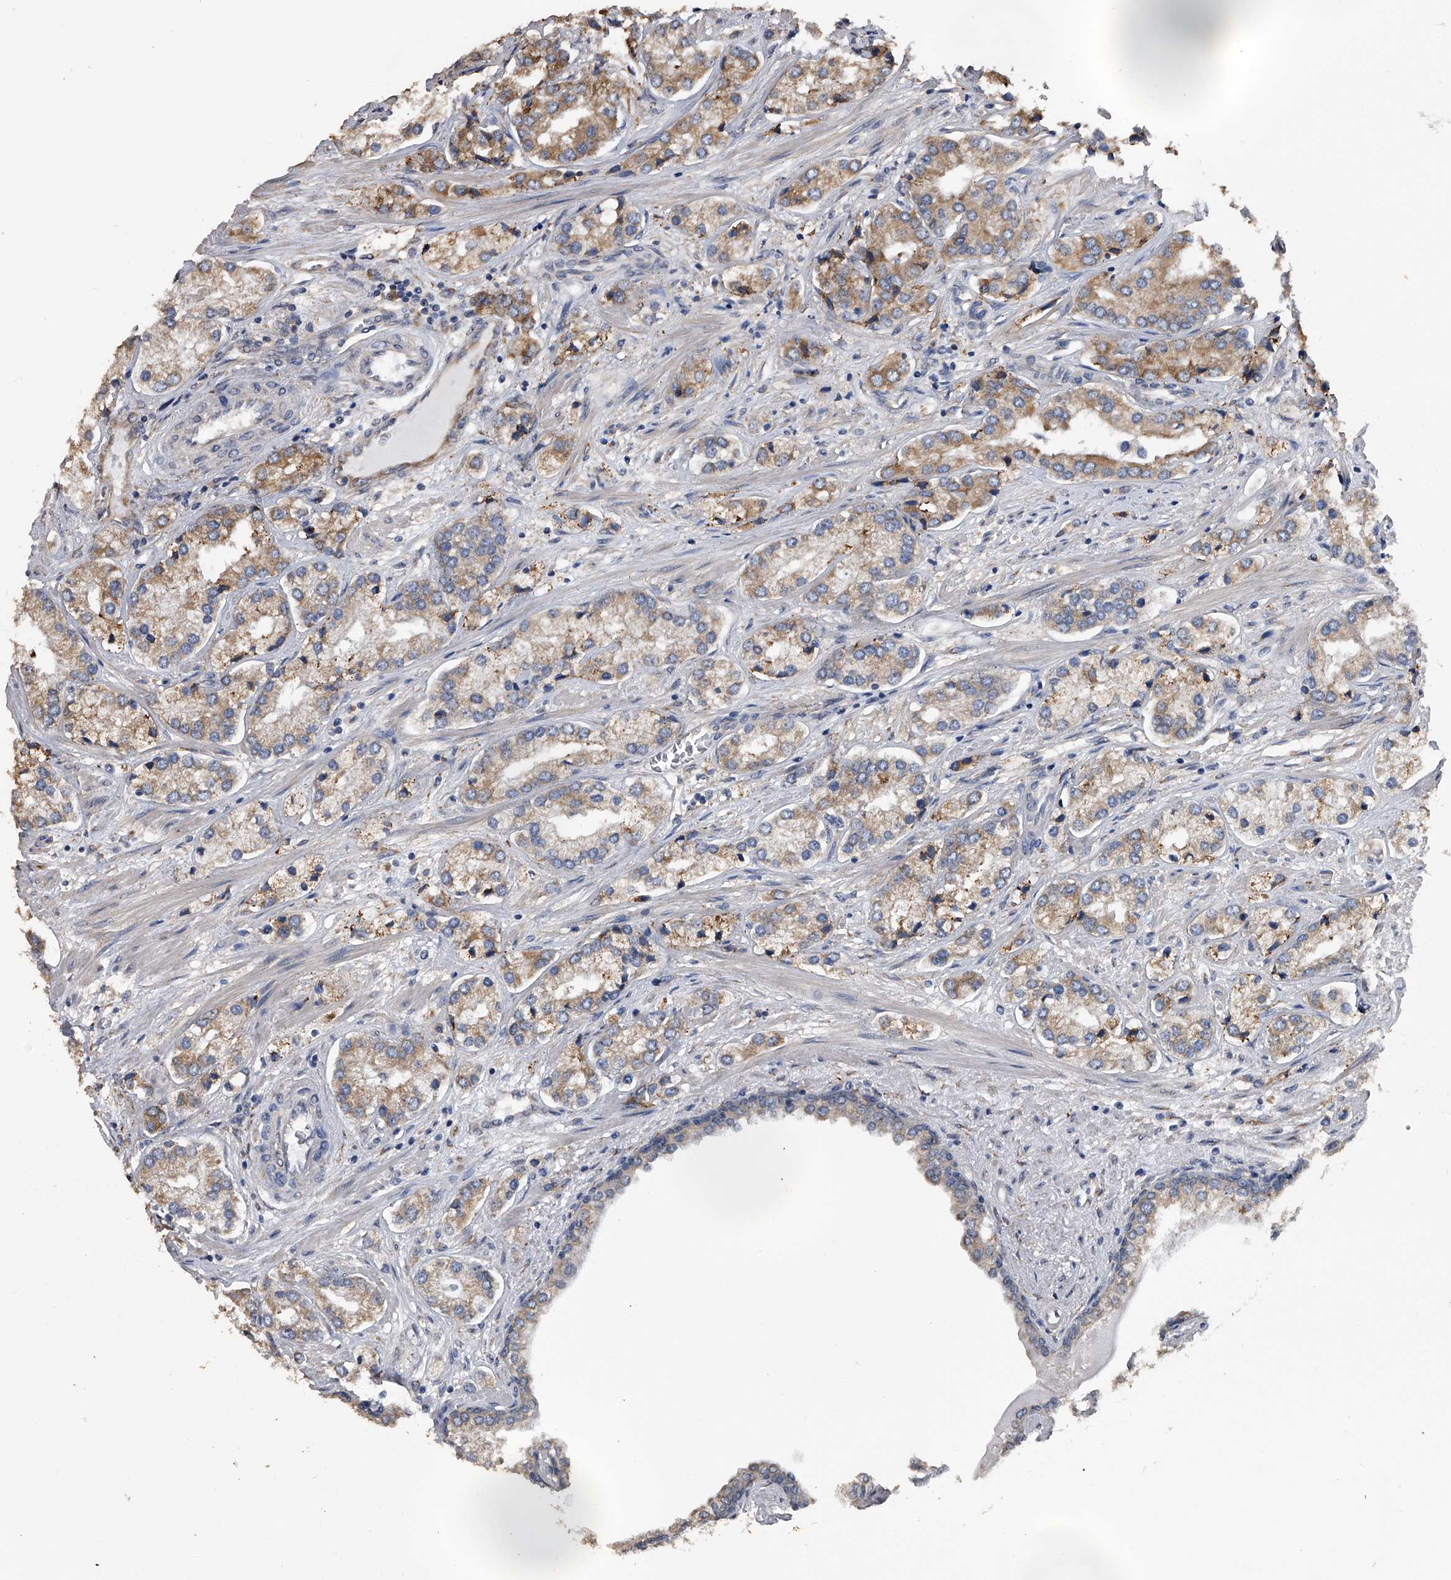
{"staining": {"intensity": "moderate", "quantity": "25%-75%", "location": "cytoplasmic/membranous"}, "tissue": "prostate cancer", "cell_type": "Tumor cells", "image_type": "cancer", "snomed": [{"axis": "morphology", "description": "Adenocarcinoma, High grade"}, {"axis": "topography", "description": "Prostate"}], "caption": "Tumor cells demonstrate medium levels of moderate cytoplasmic/membranous expression in approximately 25%-75% of cells in prostate cancer (high-grade adenocarcinoma). The staining was performed using DAB (3,3'-diaminobenzidine) to visualize the protein expression in brown, while the nuclei were stained in blue with hematoxylin (Magnification: 20x).", "gene": "PCLO", "patient": {"sex": "male", "age": 66}}